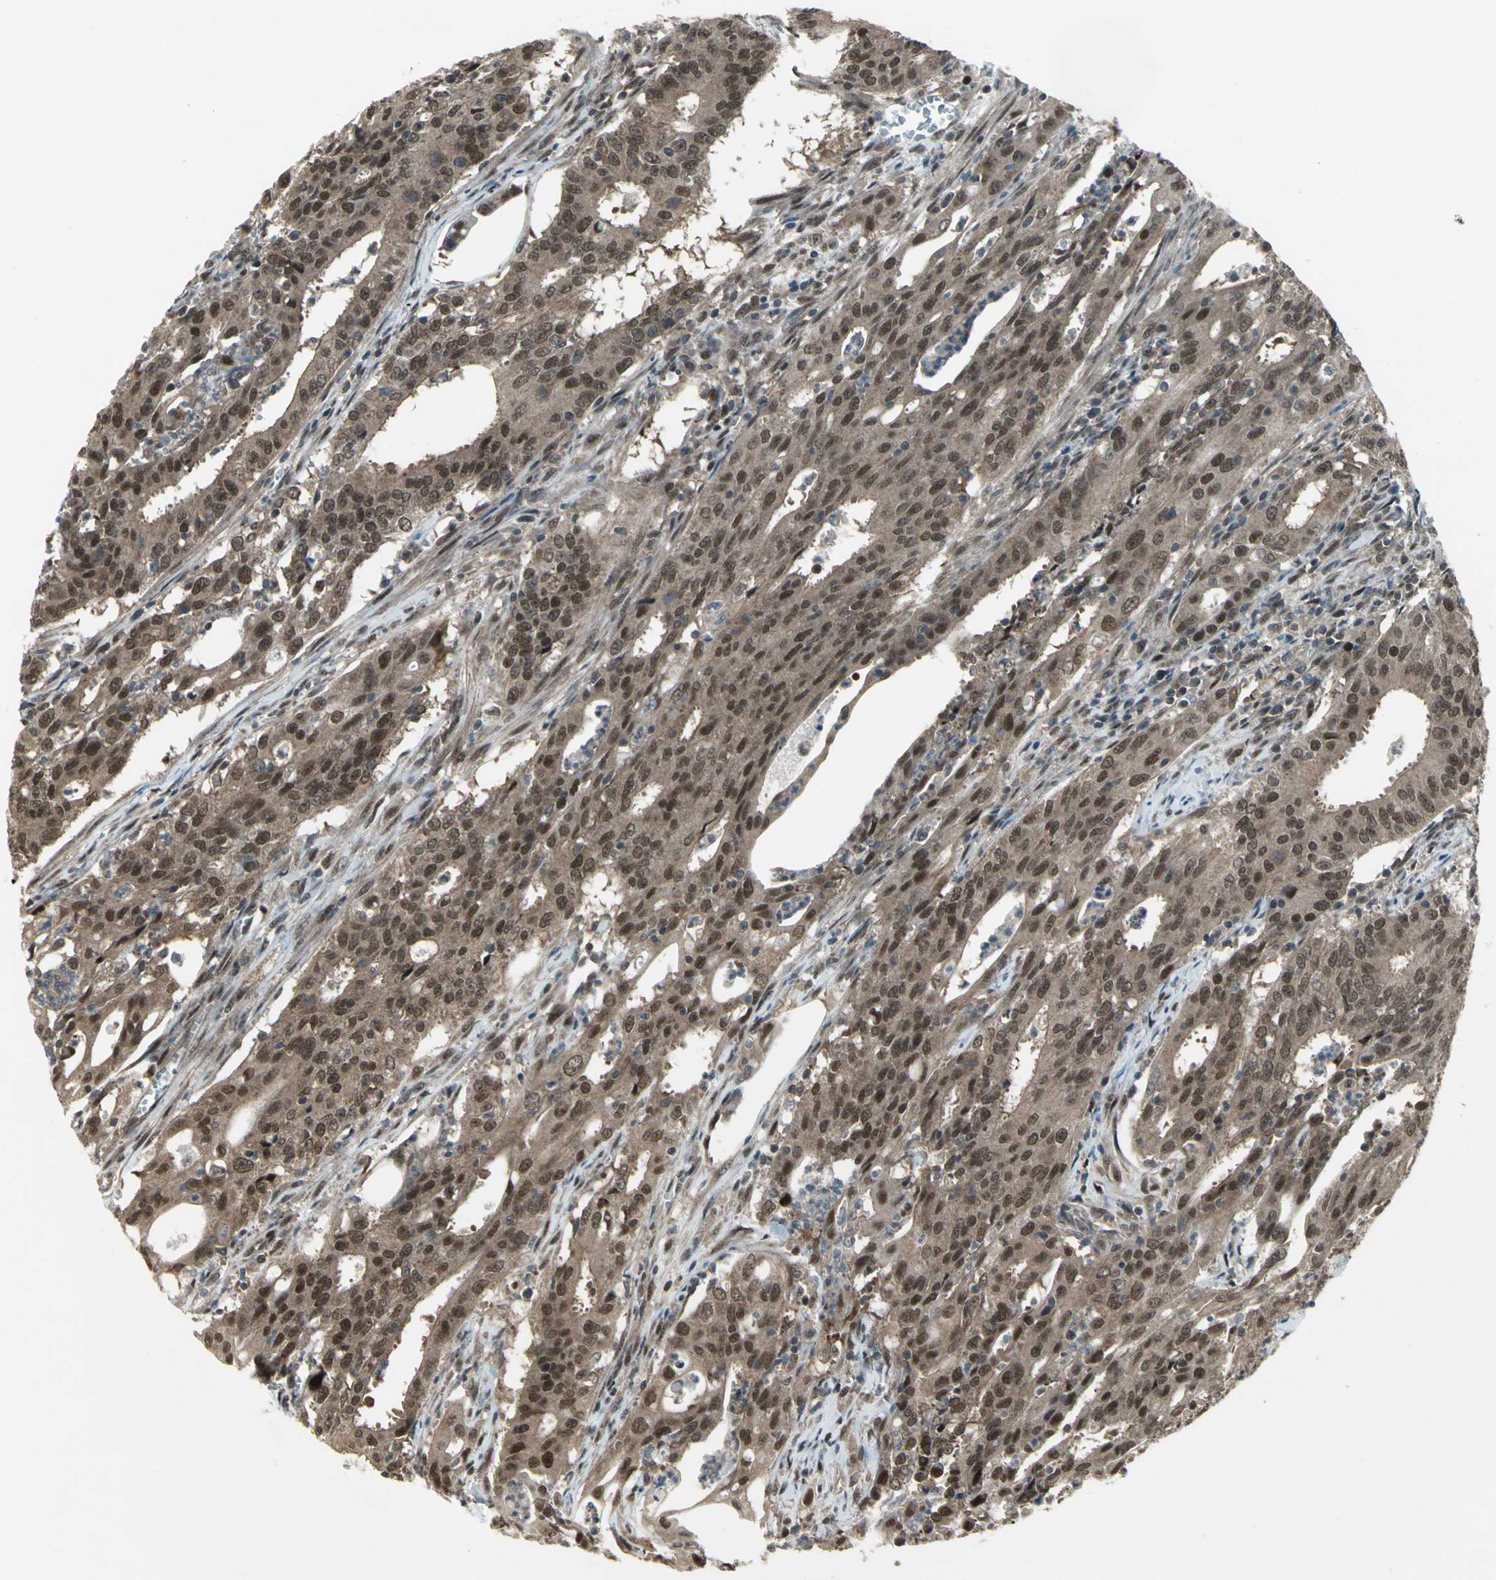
{"staining": {"intensity": "moderate", "quantity": ">75%", "location": "cytoplasmic/membranous,nuclear"}, "tissue": "cervical cancer", "cell_type": "Tumor cells", "image_type": "cancer", "snomed": [{"axis": "morphology", "description": "Adenocarcinoma, NOS"}, {"axis": "topography", "description": "Cervix"}], "caption": "Immunohistochemical staining of cervical cancer reveals medium levels of moderate cytoplasmic/membranous and nuclear positivity in approximately >75% of tumor cells.", "gene": "COPS5", "patient": {"sex": "female", "age": 44}}